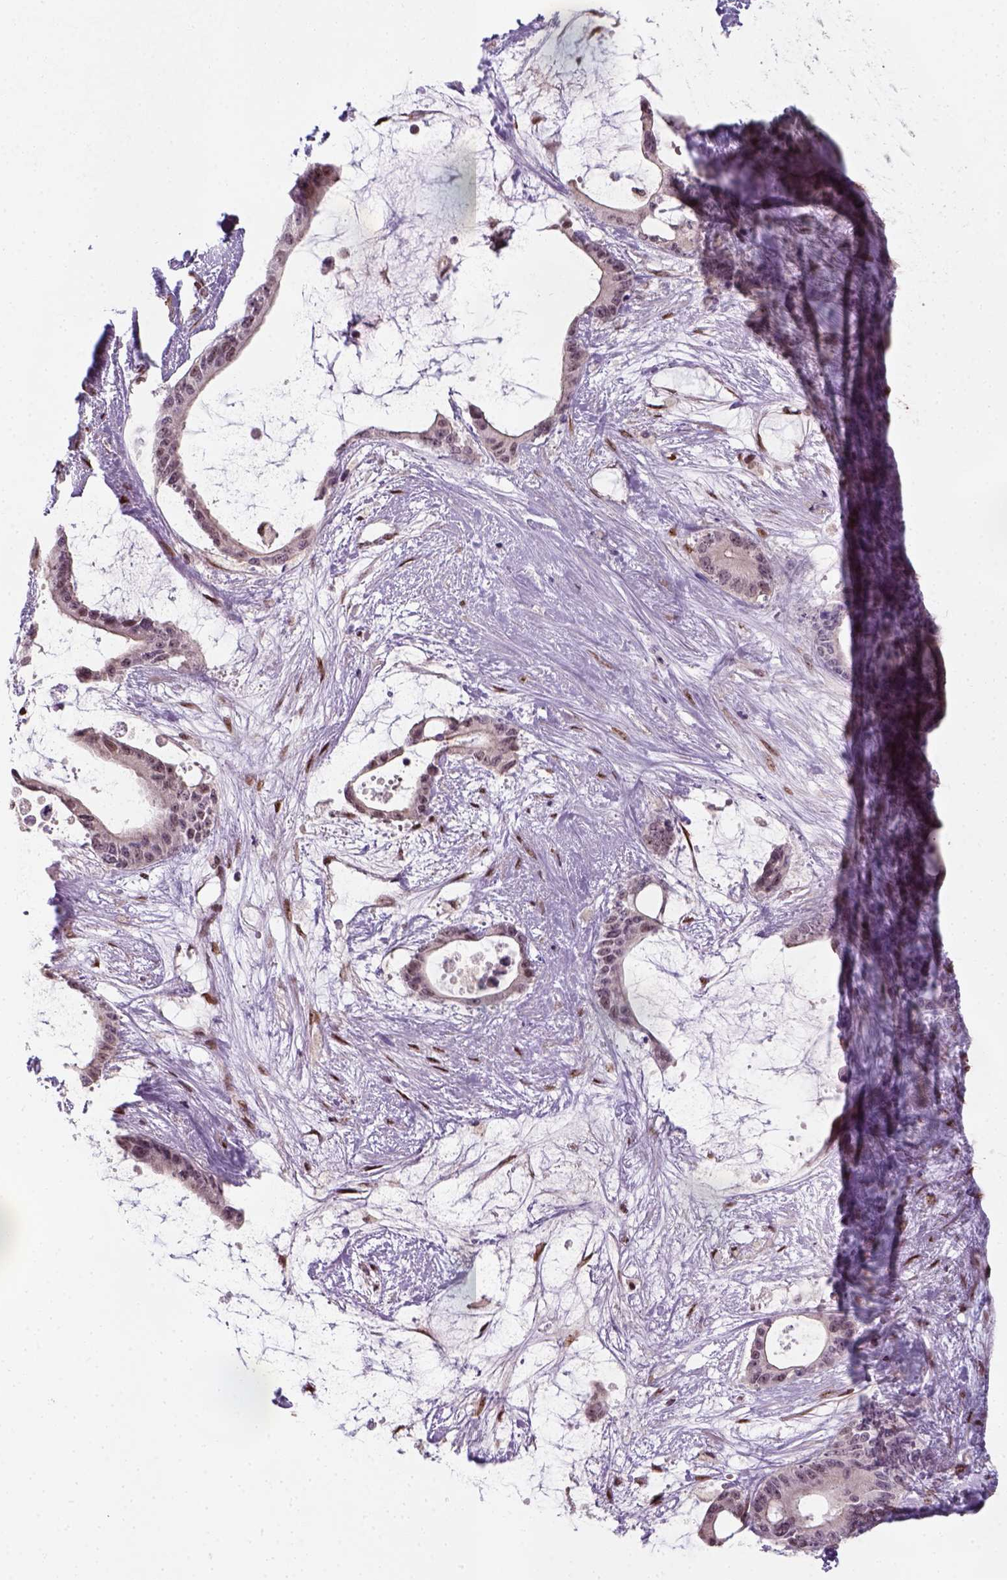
{"staining": {"intensity": "negative", "quantity": "none", "location": "none"}, "tissue": "liver cancer", "cell_type": "Tumor cells", "image_type": "cancer", "snomed": [{"axis": "morphology", "description": "Normal tissue, NOS"}, {"axis": "morphology", "description": "Cholangiocarcinoma"}, {"axis": "topography", "description": "Liver"}, {"axis": "topography", "description": "Peripheral nerve tissue"}], "caption": "The histopathology image demonstrates no staining of tumor cells in liver cancer (cholangiocarcinoma).", "gene": "C1orf112", "patient": {"sex": "female", "age": 73}}